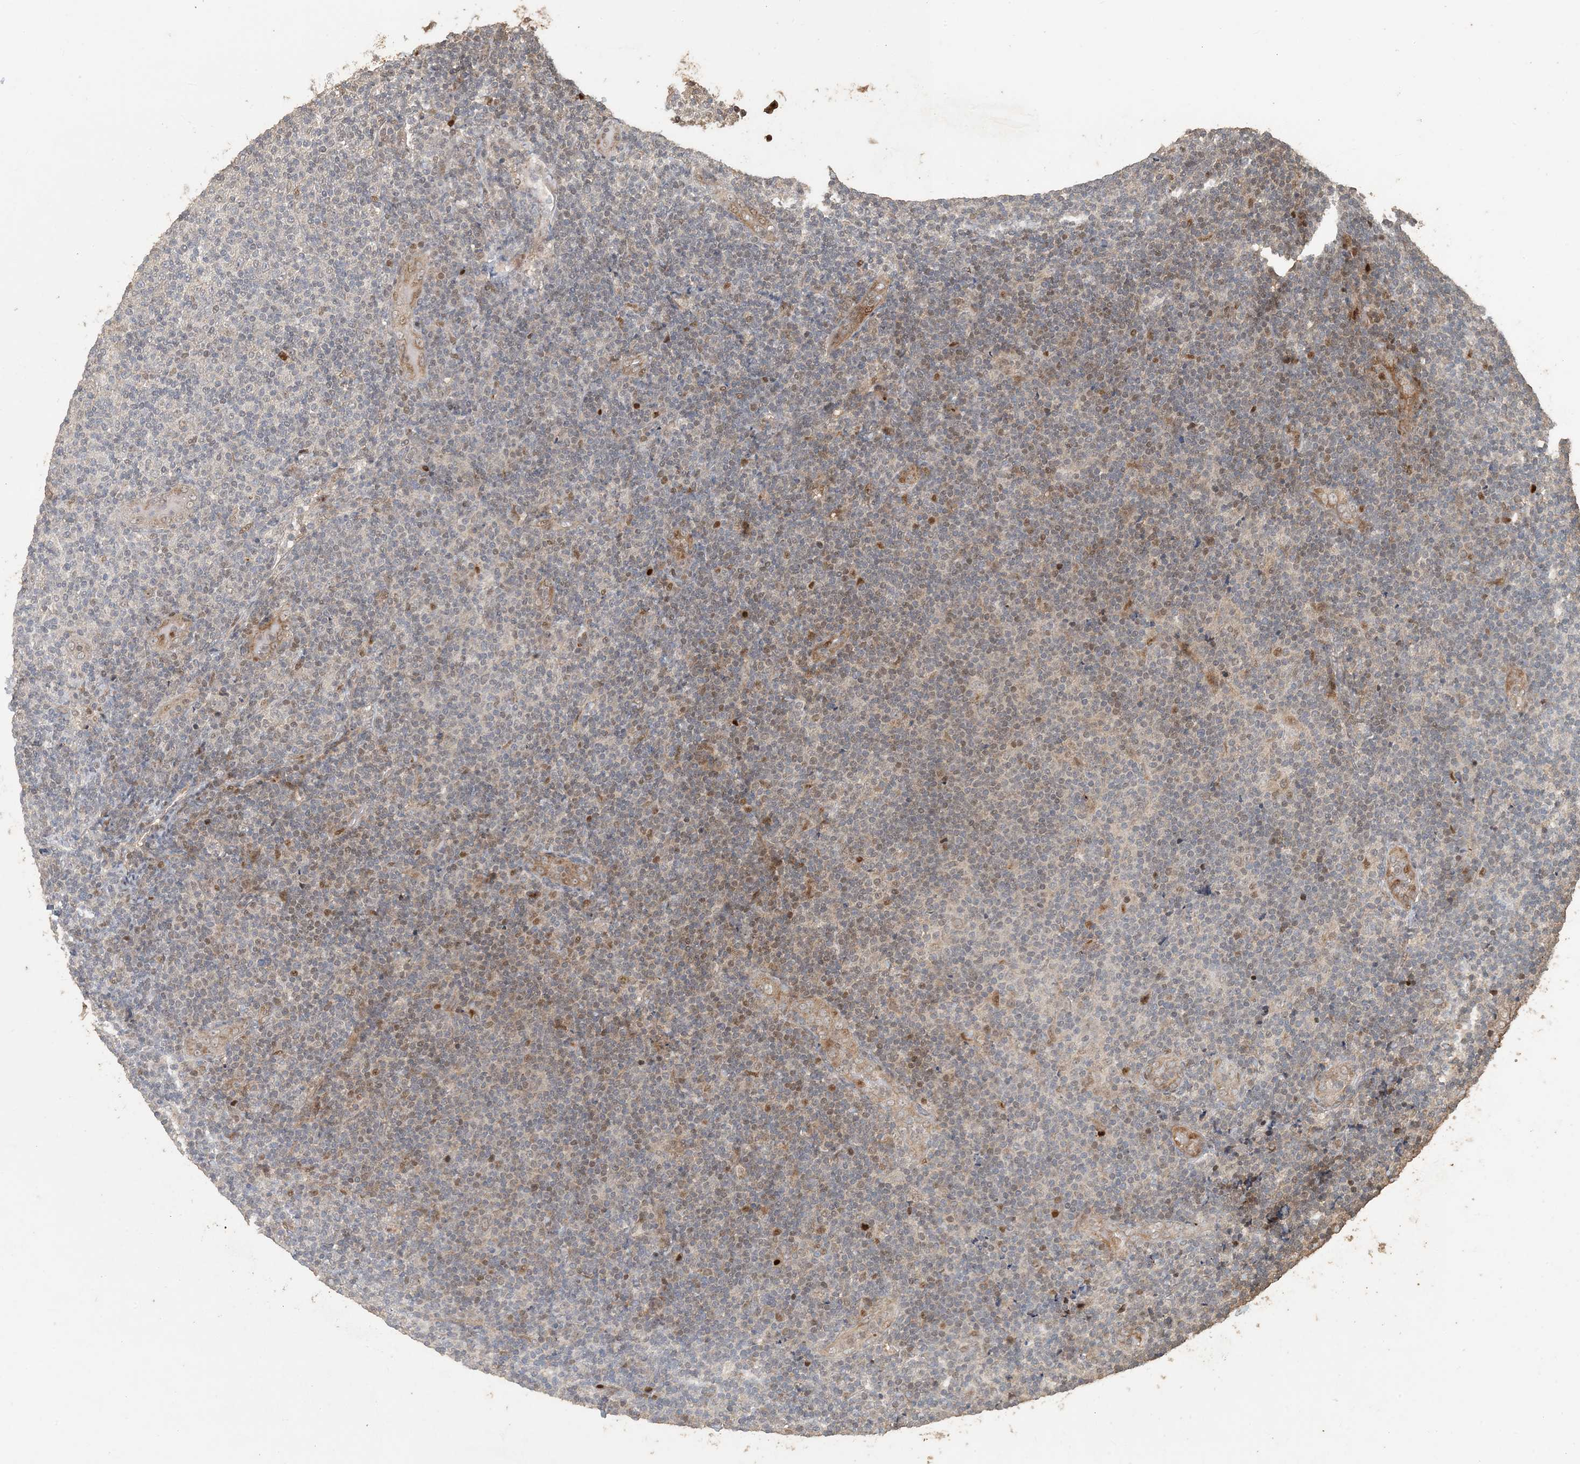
{"staining": {"intensity": "moderate", "quantity": "<25%", "location": "nuclear"}, "tissue": "lymphoma", "cell_type": "Tumor cells", "image_type": "cancer", "snomed": [{"axis": "morphology", "description": "Malignant lymphoma, non-Hodgkin's type, Low grade"}, {"axis": "topography", "description": "Lymph node"}], "caption": "Protein staining of malignant lymphoma, non-Hodgkin's type (low-grade) tissue demonstrates moderate nuclear staining in about <25% of tumor cells.", "gene": "ATP13A2", "patient": {"sex": "male", "age": 83}}